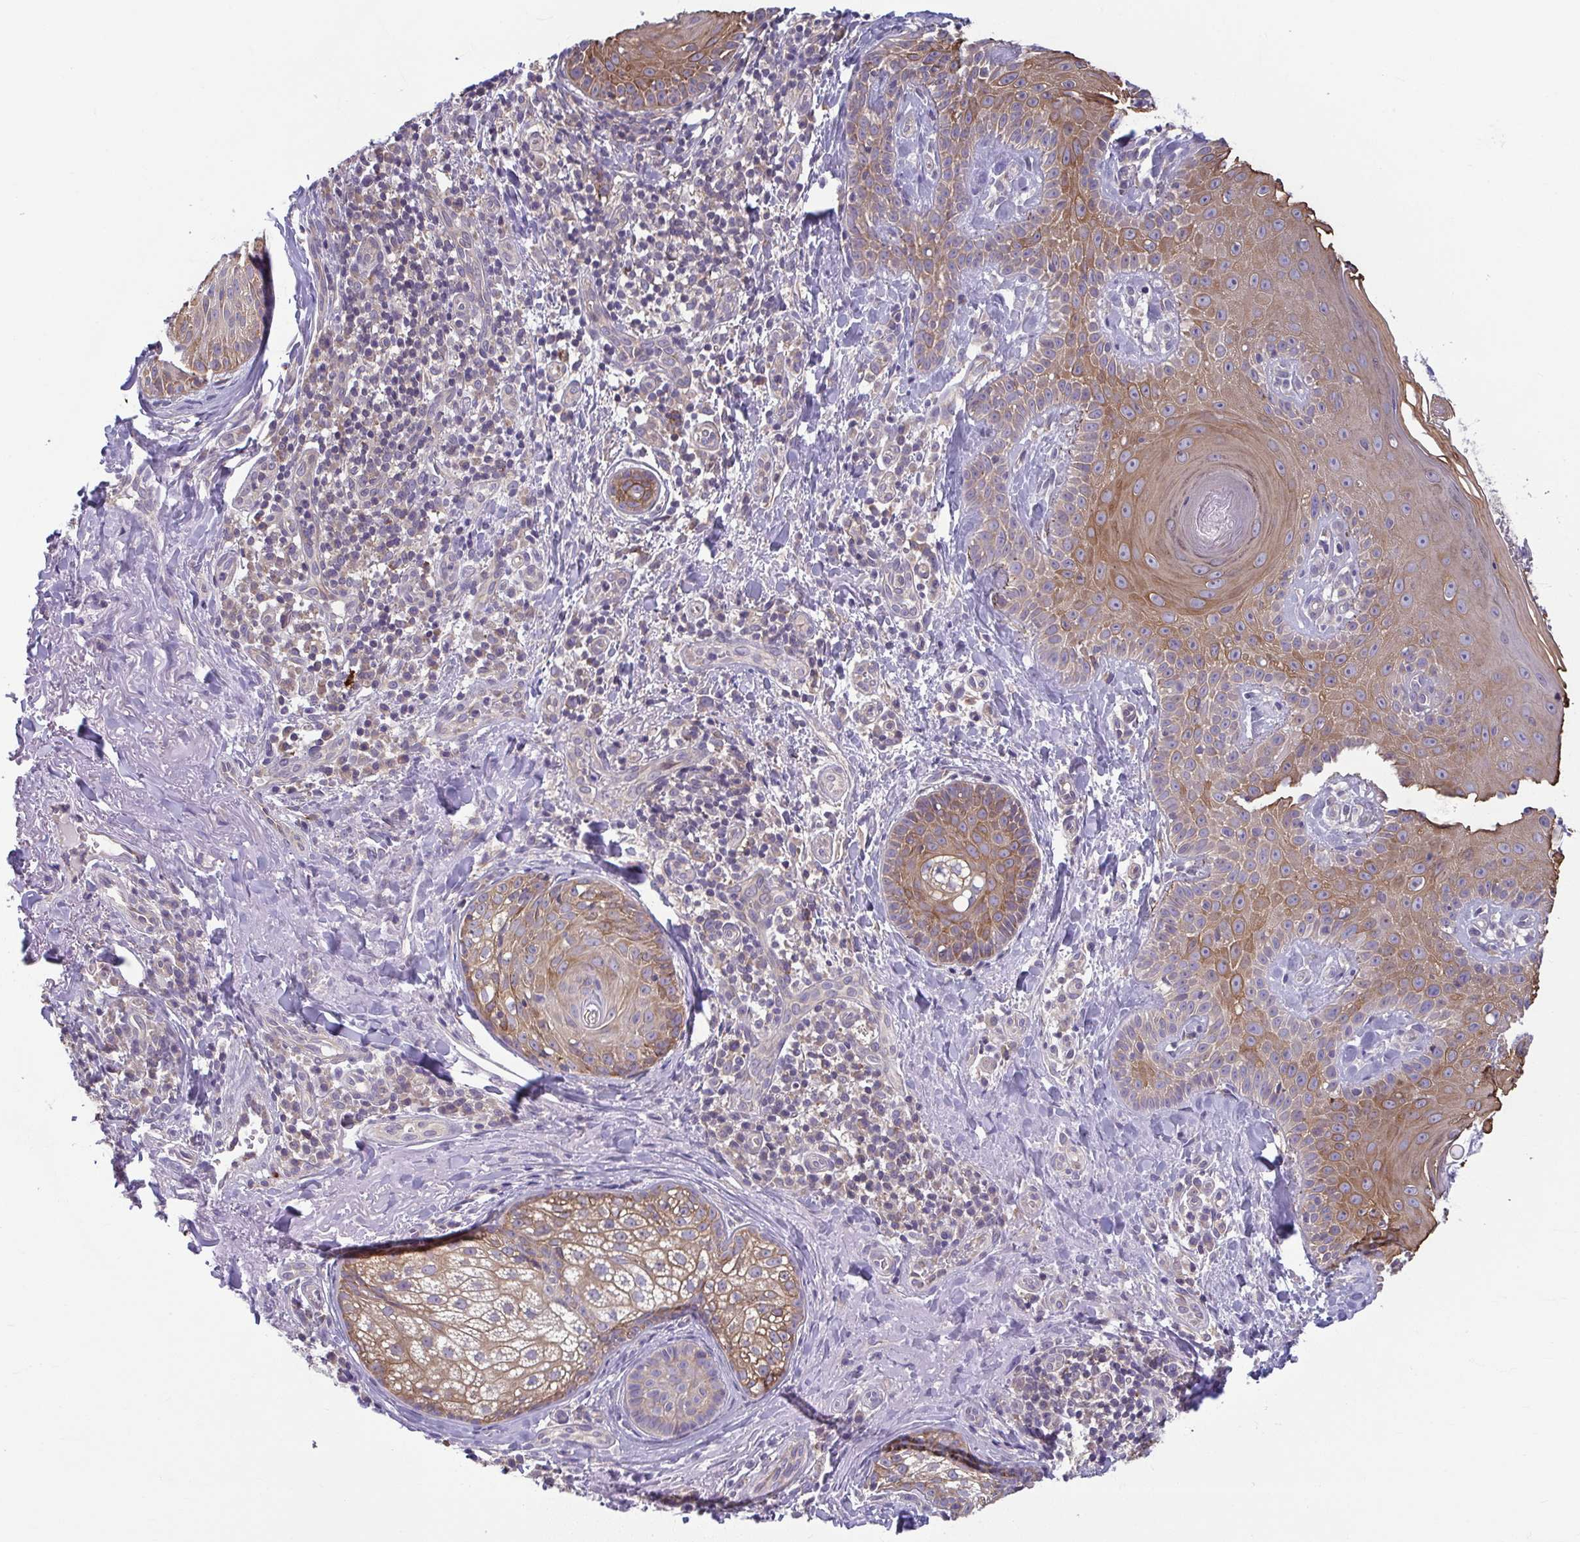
{"staining": {"intensity": "moderate", "quantity": "25%-75%", "location": "cytoplasmic/membranous"}, "tissue": "skin cancer", "cell_type": "Tumor cells", "image_type": "cancer", "snomed": [{"axis": "morphology", "description": "Basal cell carcinoma"}, {"axis": "topography", "description": "Skin"}], "caption": "Moderate cytoplasmic/membranous protein staining is seen in approximately 25%-75% of tumor cells in basal cell carcinoma (skin). (IHC, brightfield microscopy, high magnification).", "gene": "TMEM108", "patient": {"sex": "male", "age": 65}}